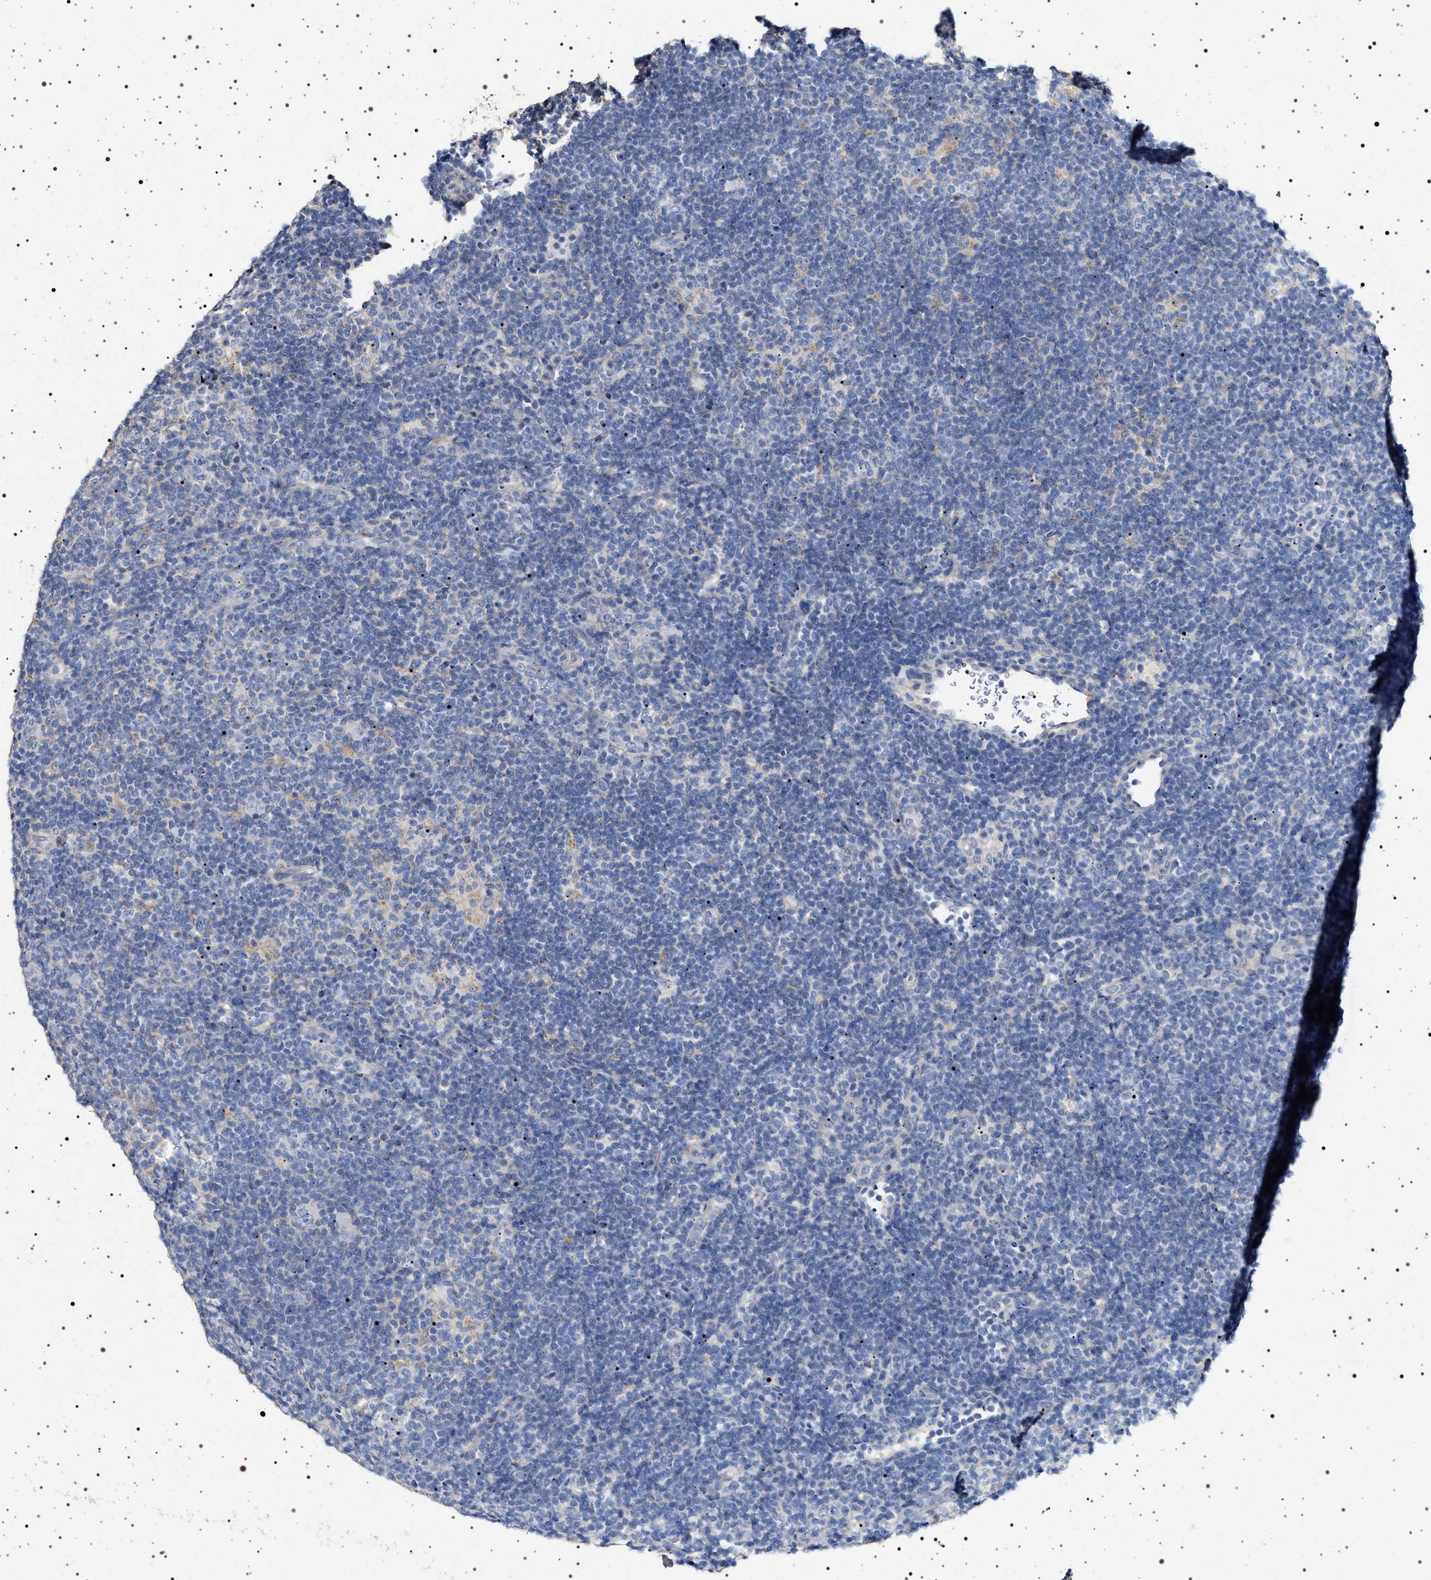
{"staining": {"intensity": "negative", "quantity": "none", "location": "none"}, "tissue": "lymphoma", "cell_type": "Tumor cells", "image_type": "cancer", "snomed": [{"axis": "morphology", "description": "Hodgkin's disease, NOS"}, {"axis": "topography", "description": "Lymph node"}], "caption": "A micrograph of Hodgkin's disease stained for a protein shows no brown staining in tumor cells.", "gene": "NAALADL2", "patient": {"sex": "female", "age": 57}}